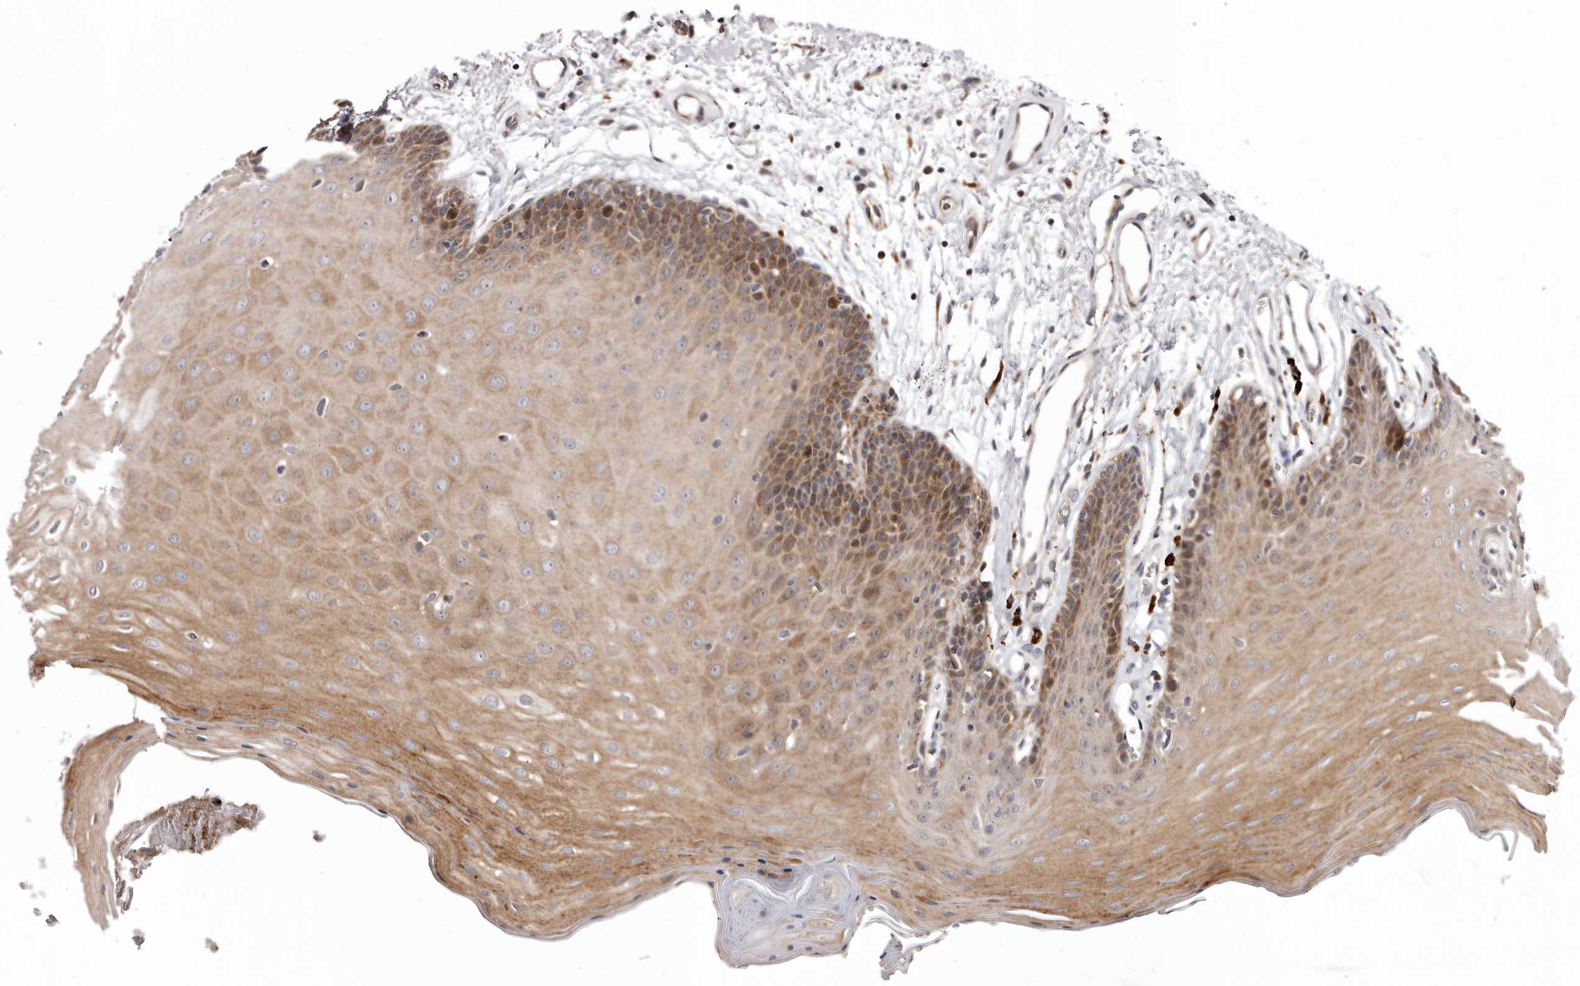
{"staining": {"intensity": "moderate", "quantity": ">75%", "location": "cytoplasmic/membranous"}, "tissue": "oral mucosa", "cell_type": "Squamous epithelial cells", "image_type": "normal", "snomed": [{"axis": "morphology", "description": "Normal tissue, NOS"}, {"axis": "morphology", "description": "Squamous cell carcinoma, NOS"}, {"axis": "topography", "description": "Skeletal muscle"}, {"axis": "topography", "description": "Oral tissue"}, {"axis": "topography", "description": "Salivary gland"}, {"axis": "topography", "description": "Head-Neck"}], "caption": "Protein staining reveals moderate cytoplasmic/membranous positivity in approximately >75% of squamous epithelial cells in benign oral mucosa.", "gene": "SMC4", "patient": {"sex": "male", "age": 54}}